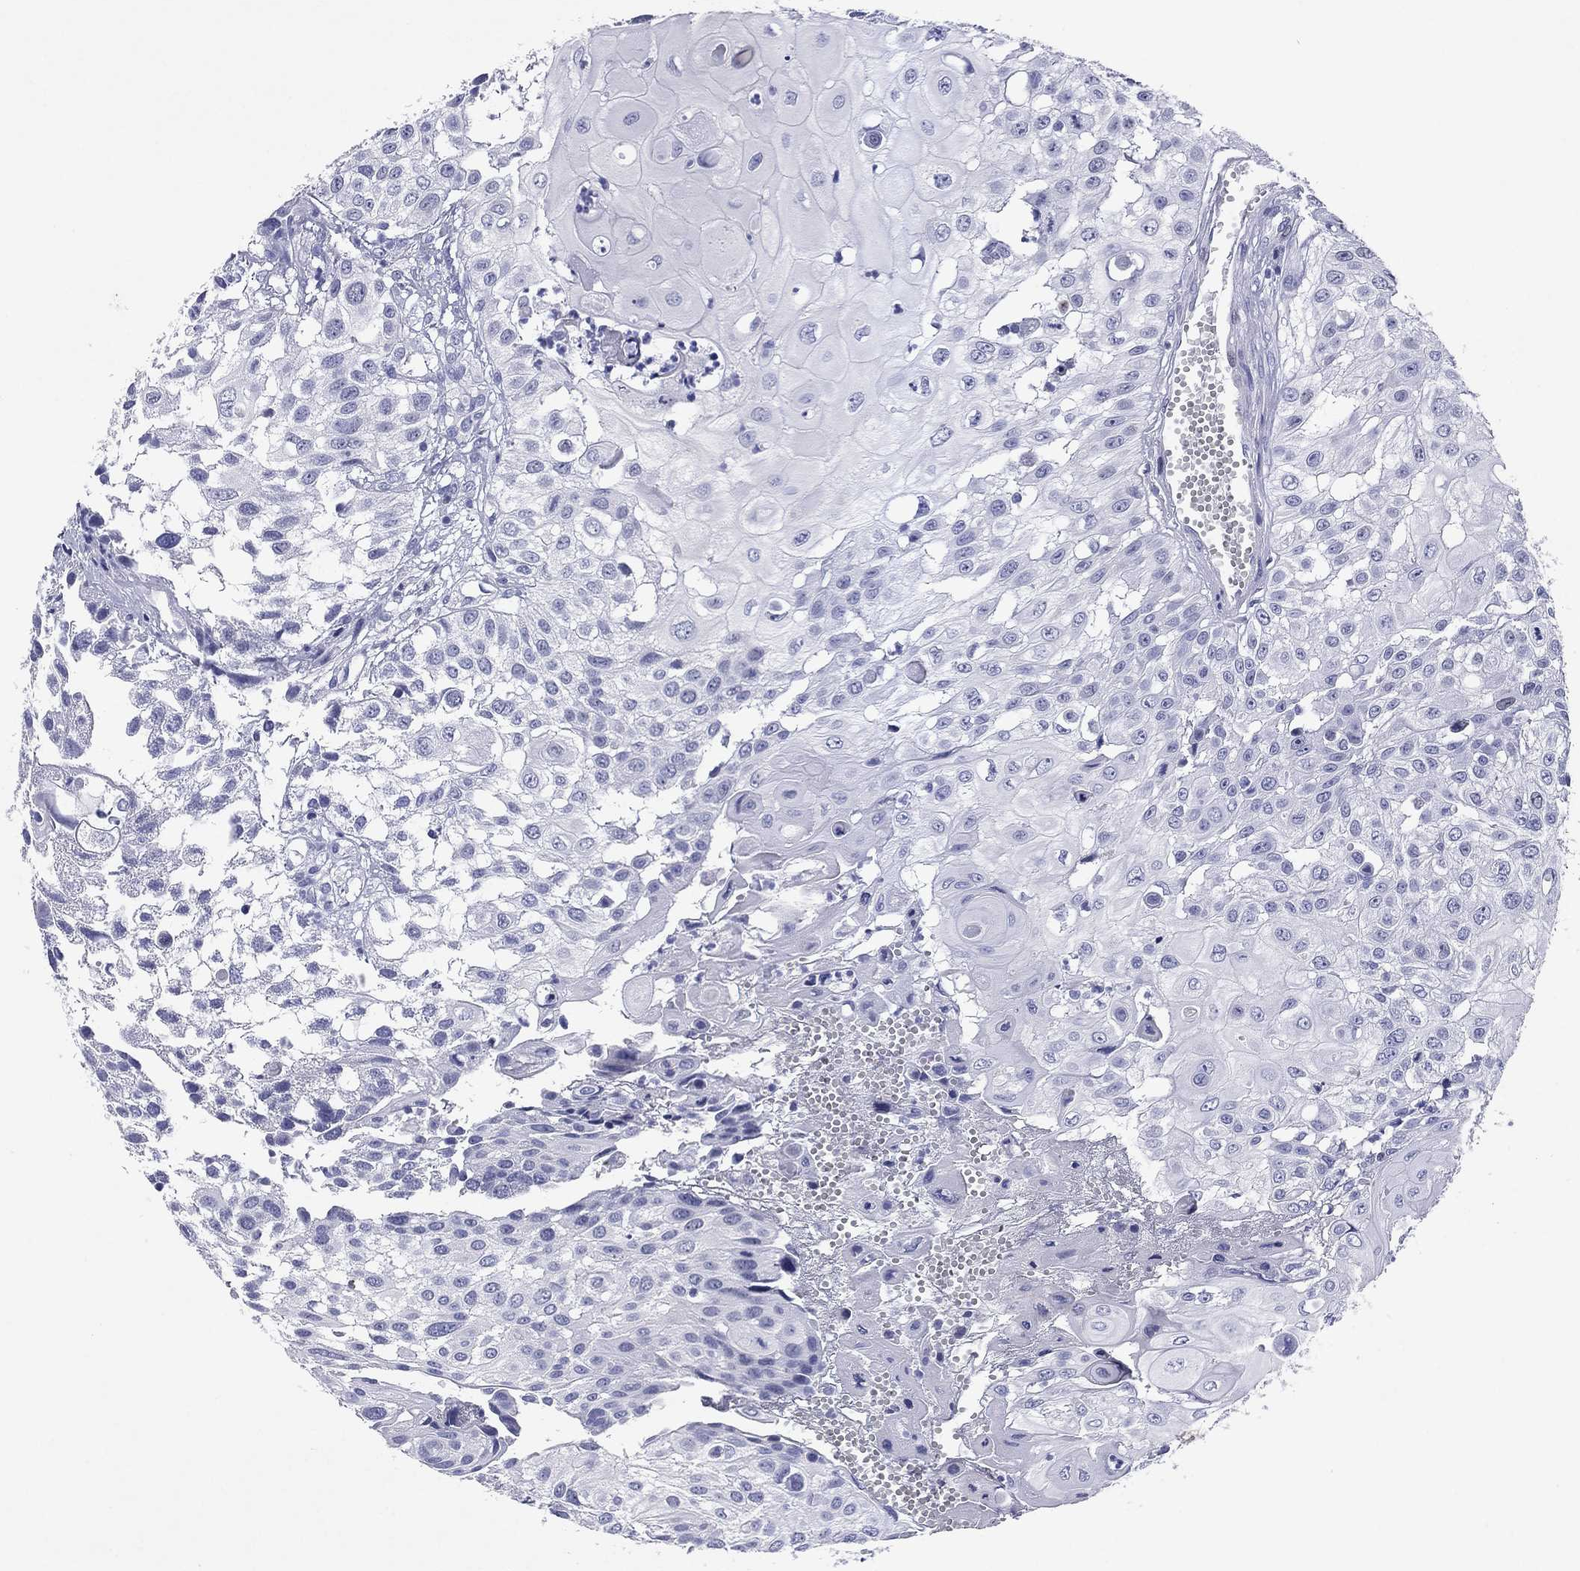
{"staining": {"intensity": "negative", "quantity": "none", "location": "none"}, "tissue": "urothelial cancer", "cell_type": "Tumor cells", "image_type": "cancer", "snomed": [{"axis": "morphology", "description": "Urothelial carcinoma, High grade"}, {"axis": "topography", "description": "Urinary bladder"}], "caption": "DAB immunohistochemical staining of high-grade urothelial carcinoma exhibits no significant positivity in tumor cells.", "gene": "GZMK", "patient": {"sex": "female", "age": 79}}